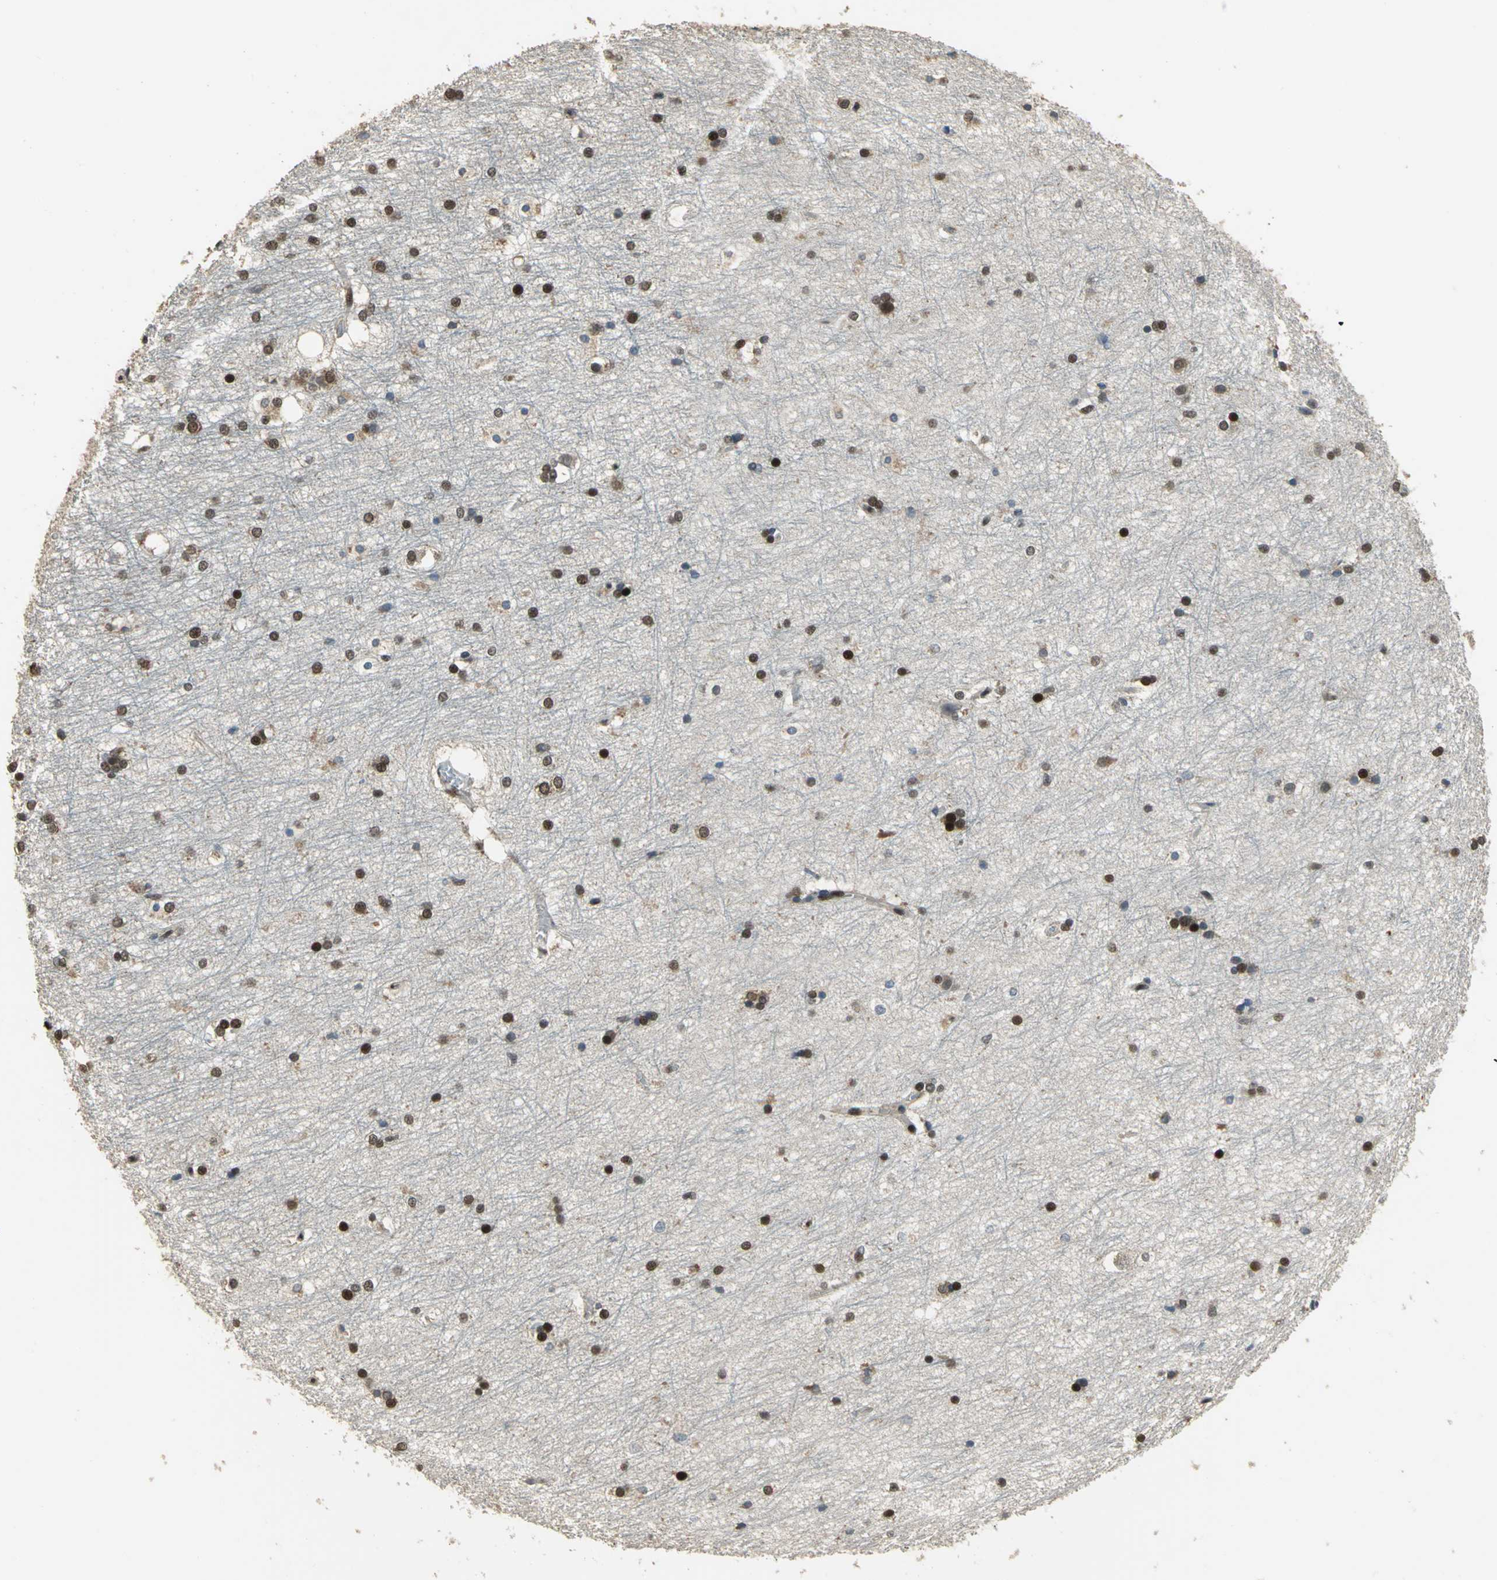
{"staining": {"intensity": "weak", "quantity": "25%-75%", "location": "nuclear"}, "tissue": "hippocampus", "cell_type": "Glial cells", "image_type": "normal", "snomed": [{"axis": "morphology", "description": "Normal tissue, NOS"}, {"axis": "topography", "description": "Hippocampus"}], "caption": "Immunohistochemistry staining of normal hippocampus, which demonstrates low levels of weak nuclear staining in about 25%-75% of glial cells indicating weak nuclear protein positivity. The staining was performed using DAB (brown) for protein detection and nuclei were counterstained in hematoxylin (blue).", "gene": "MIS18BP1", "patient": {"sex": "female", "age": 19}}